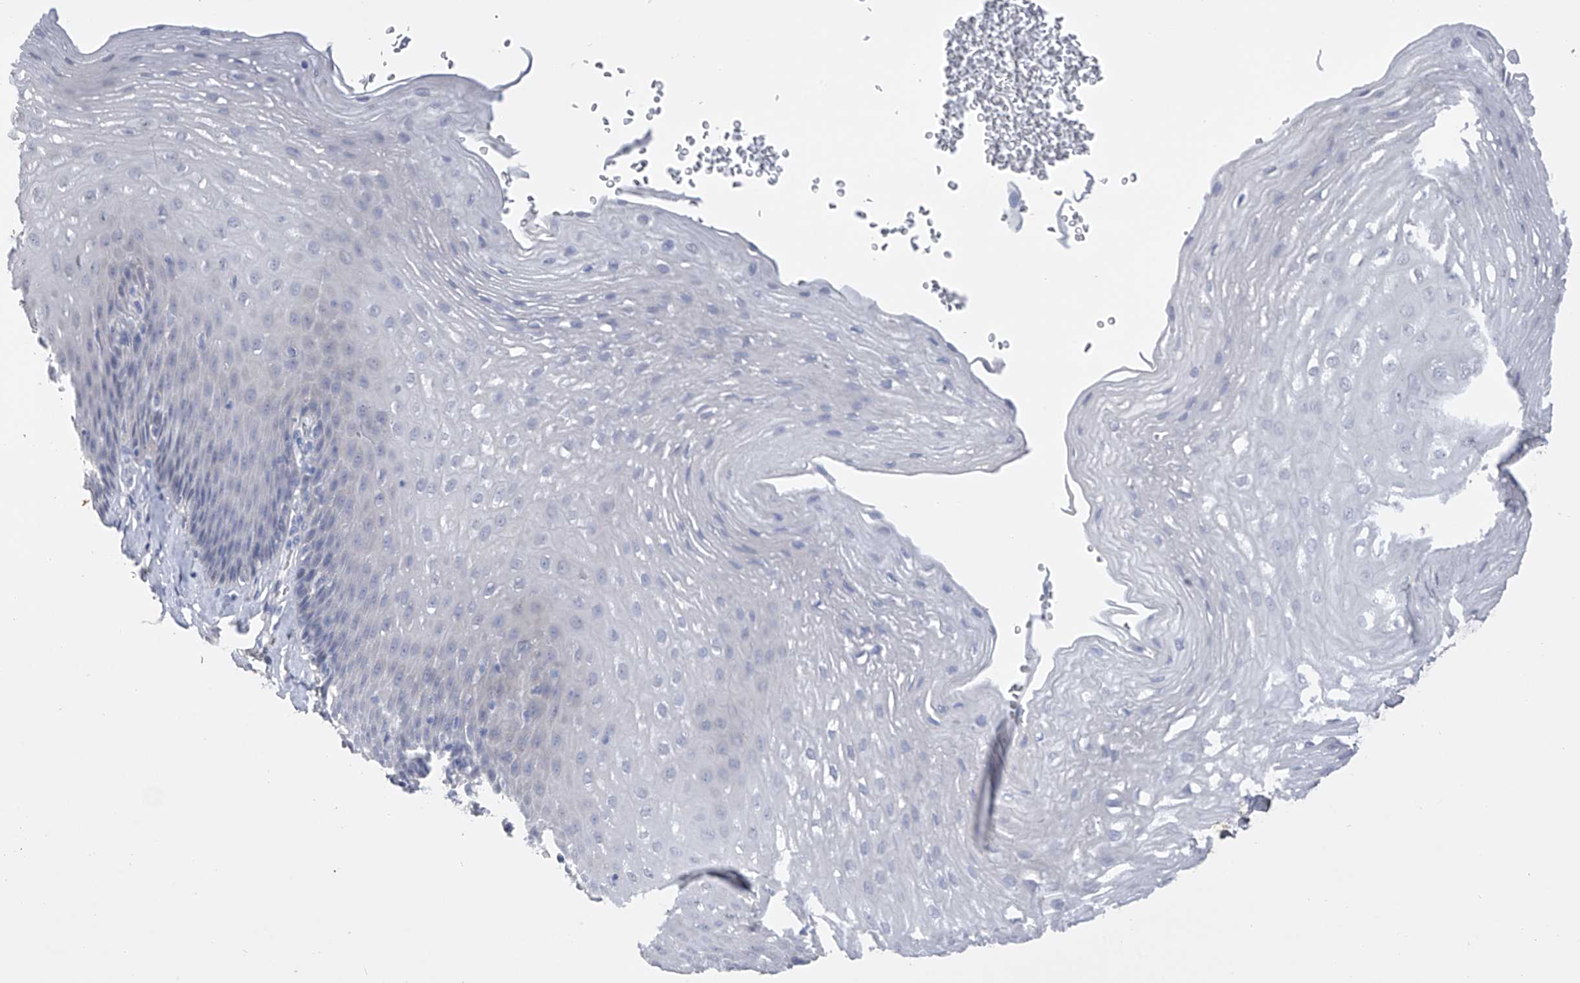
{"staining": {"intensity": "negative", "quantity": "none", "location": "none"}, "tissue": "esophagus", "cell_type": "Squamous epithelial cells", "image_type": "normal", "snomed": [{"axis": "morphology", "description": "Normal tissue, NOS"}, {"axis": "topography", "description": "Esophagus"}], "caption": "IHC micrograph of benign esophagus: human esophagus stained with DAB (3,3'-diaminobenzidine) exhibits no significant protein expression in squamous epithelial cells. (DAB (3,3'-diaminobenzidine) IHC visualized using brightfield microscopy, high magnification).", "gene": "ADRA1A", "patient": {"sex": "female", "age": 66}}